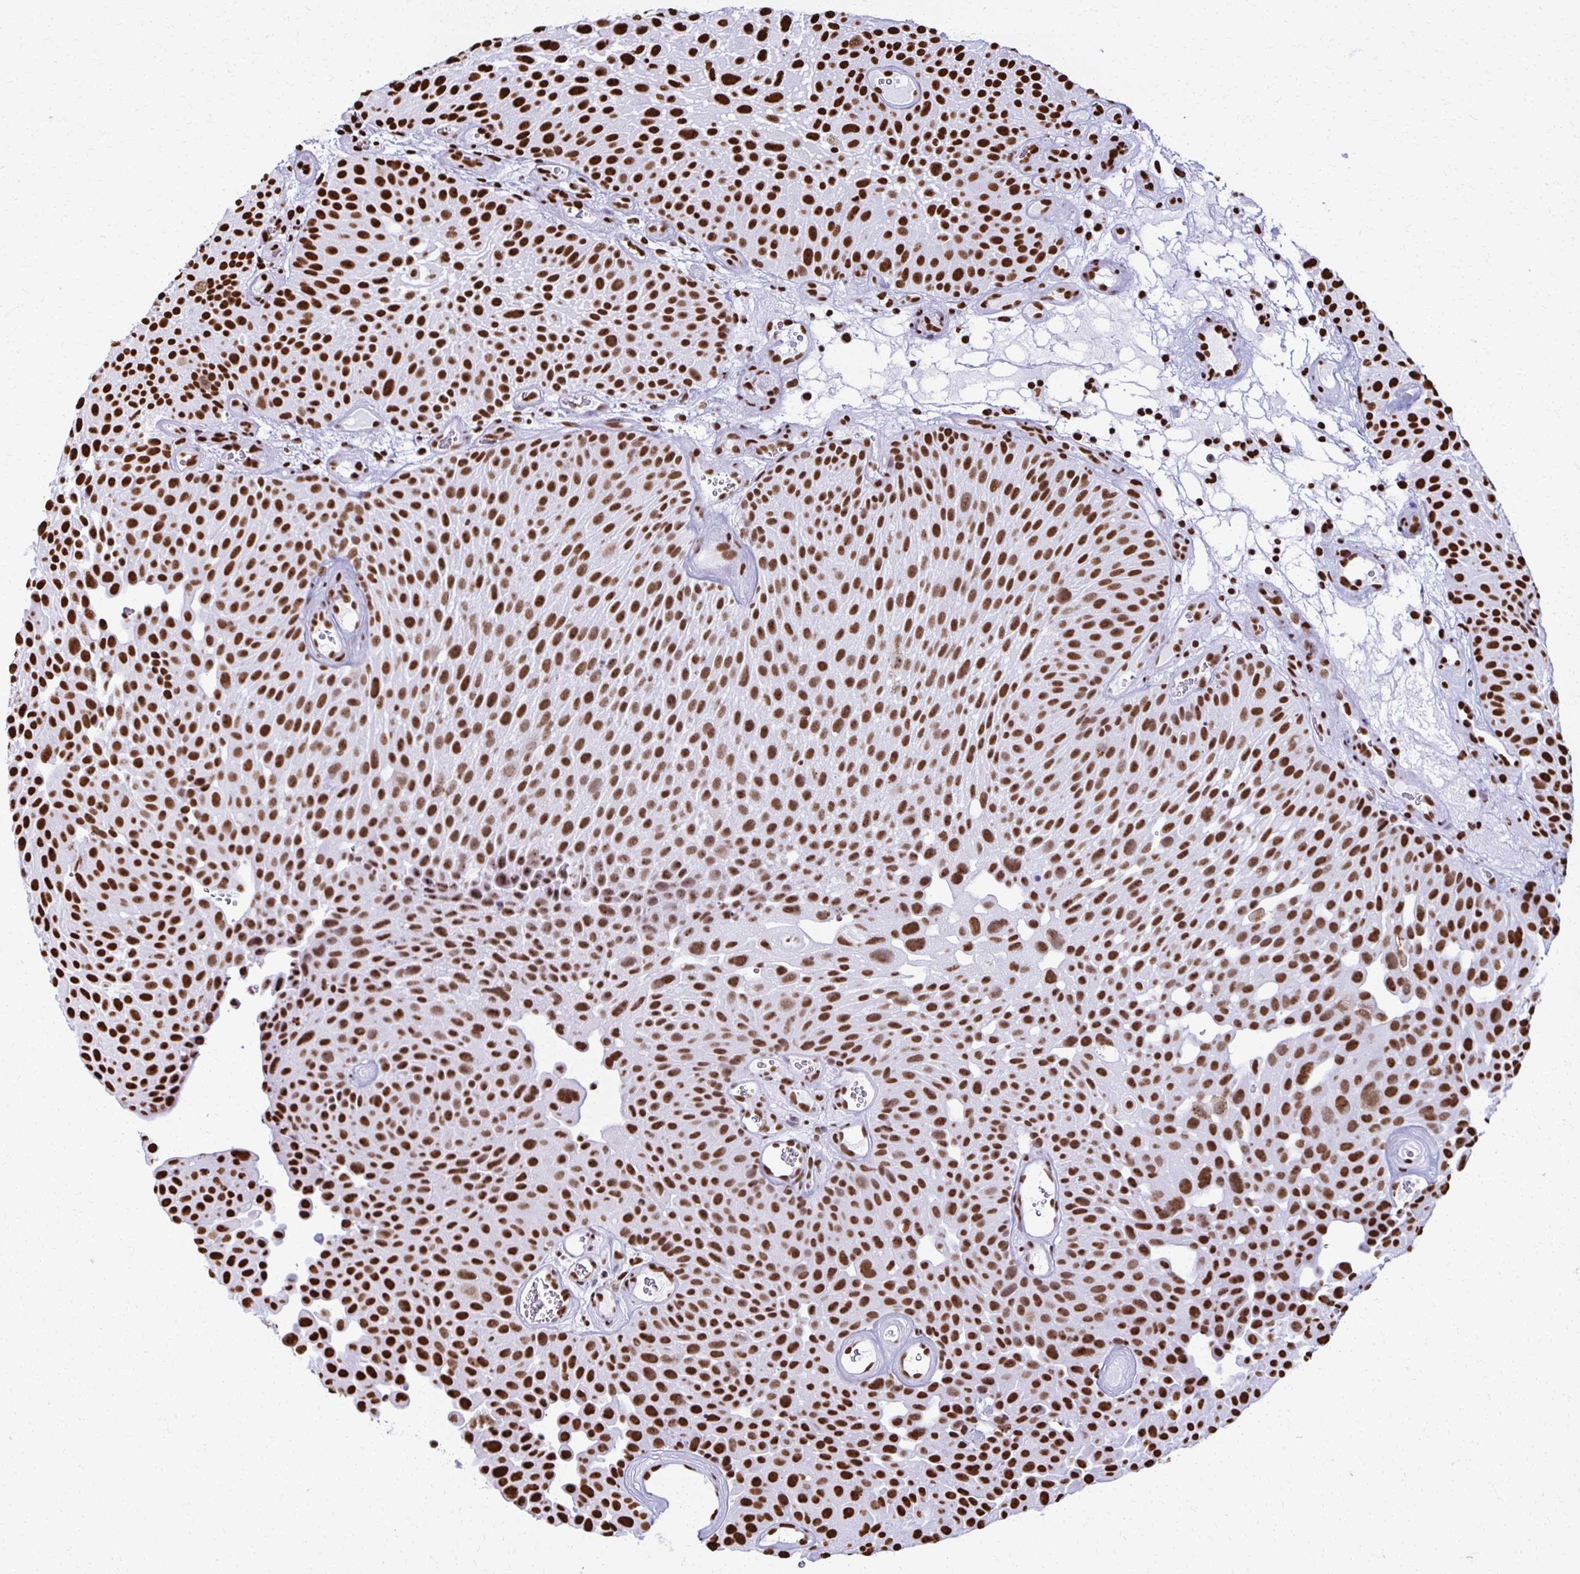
{"staining": {"intensity": "strong", "quantity": ">75%", "location": "nuclear"}, "tissue": "urothelial cancer", "cell_type": "Tumor cells", "image_type": "cancer", "snomed": [{"axis": "morphology", "description": "Urothelial carcinoma, Low grade"}, {"axis": "topography", "description": "Urinary bladder"}], "caption": "A micrograph of urothelial cancer stained for a protein demonstrates strong nuclear brown staining in tumor cells. The staining is performed using DAB brown chromogen to label protein expression. The nuclei are counter-stained blue using hematoxylin.", "gene": "NONO", "patient": {"sex": "male", "age": 72}}